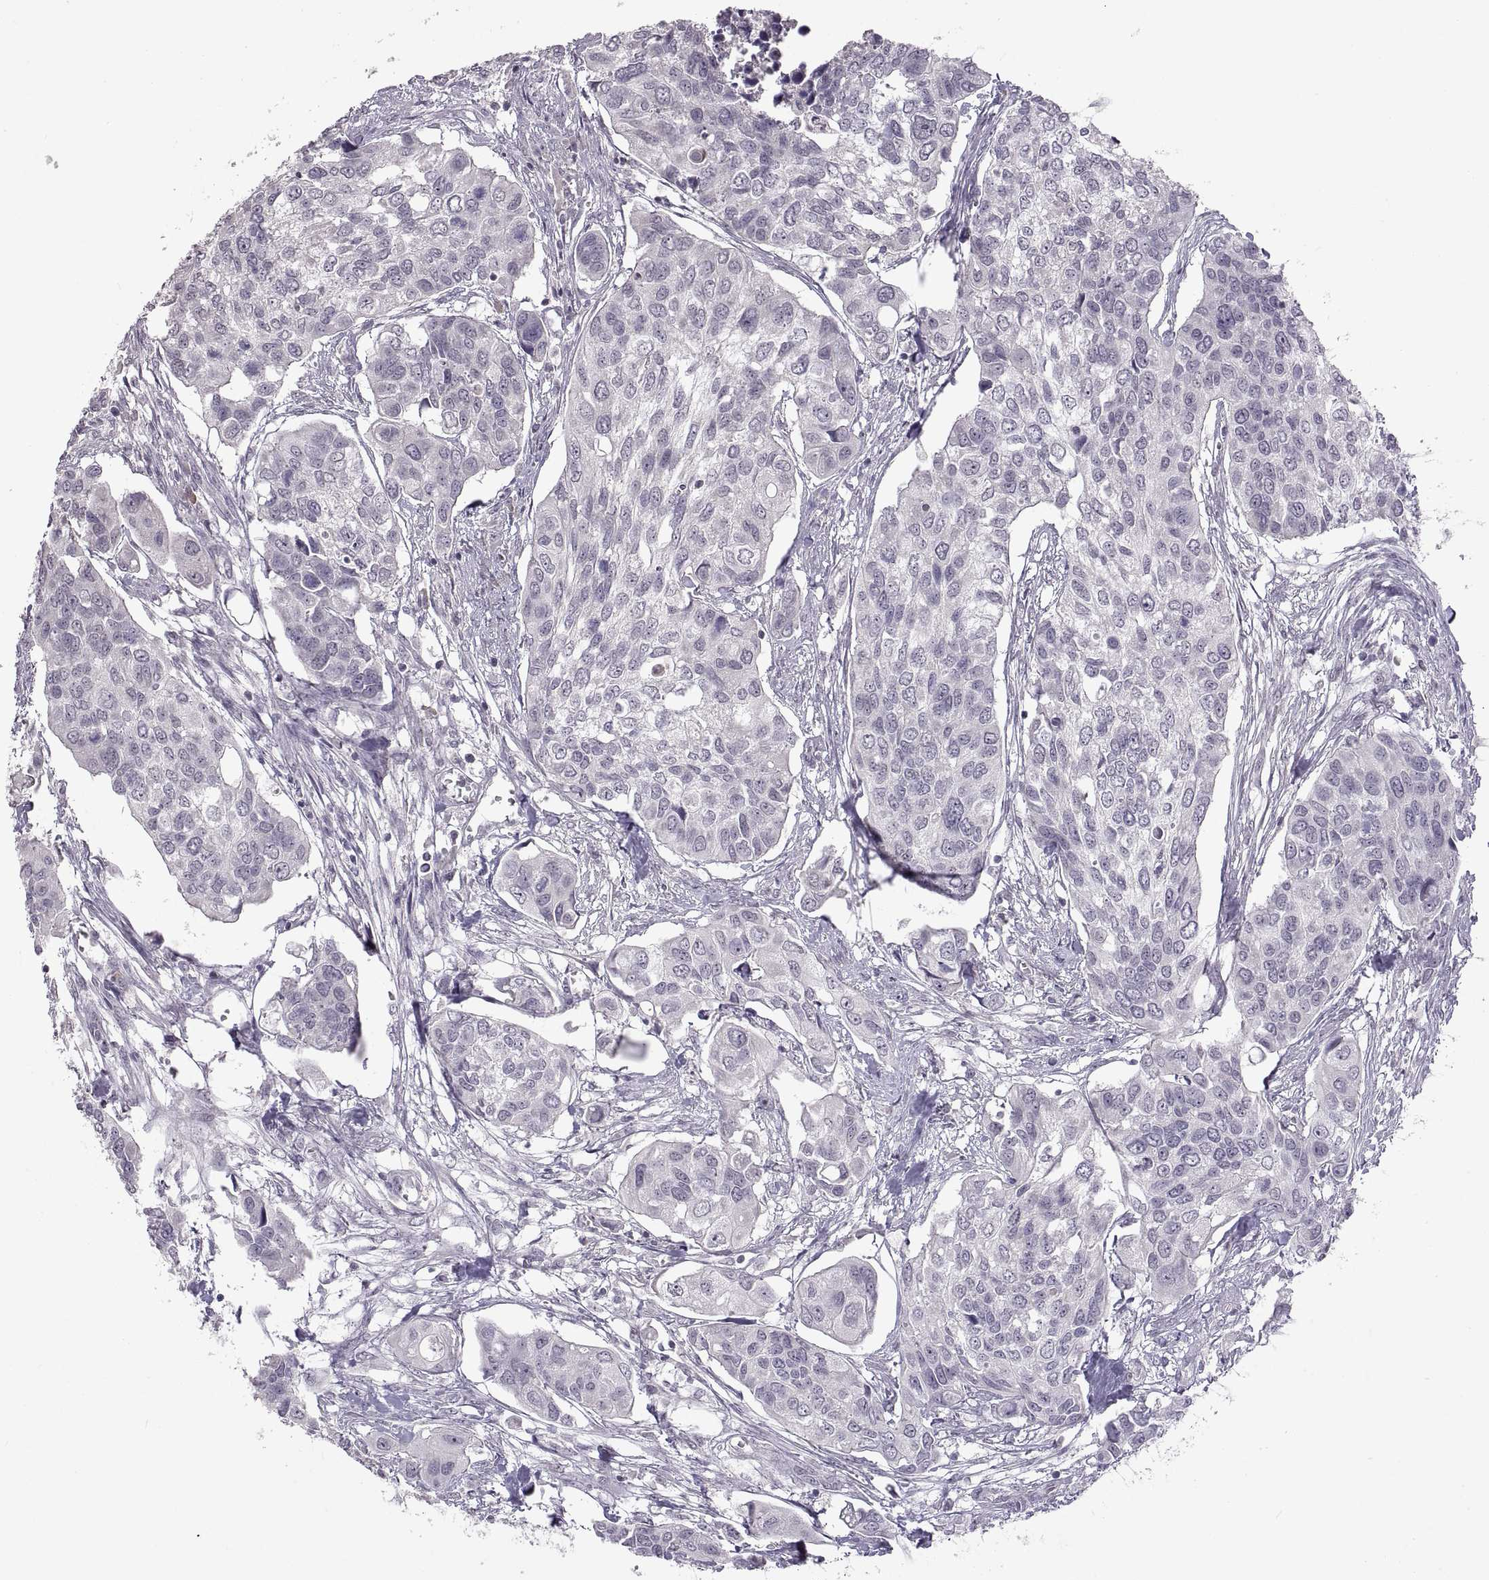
{"staining": {"intensity": "negative", "quantity": "none", "location": "none"}, "tissue": "urothelial cancer", "cell_type": "Tumor cells", "image_type": "cancer", "snomed": [{"axis": "morphology", "description": "Urothelial carcinoma, High grade"}, {"axis": "topography", "description": "Urinary bladder"}], "caption": "Urothelial carcinoma (high-grade) was stained to show a protein in brown. There is no significant expression in tumor cells. (DAB IHC with hematoxylin counter stain).", "gene": "NEK2", "patient": {"sex": "male", "age": 60}}